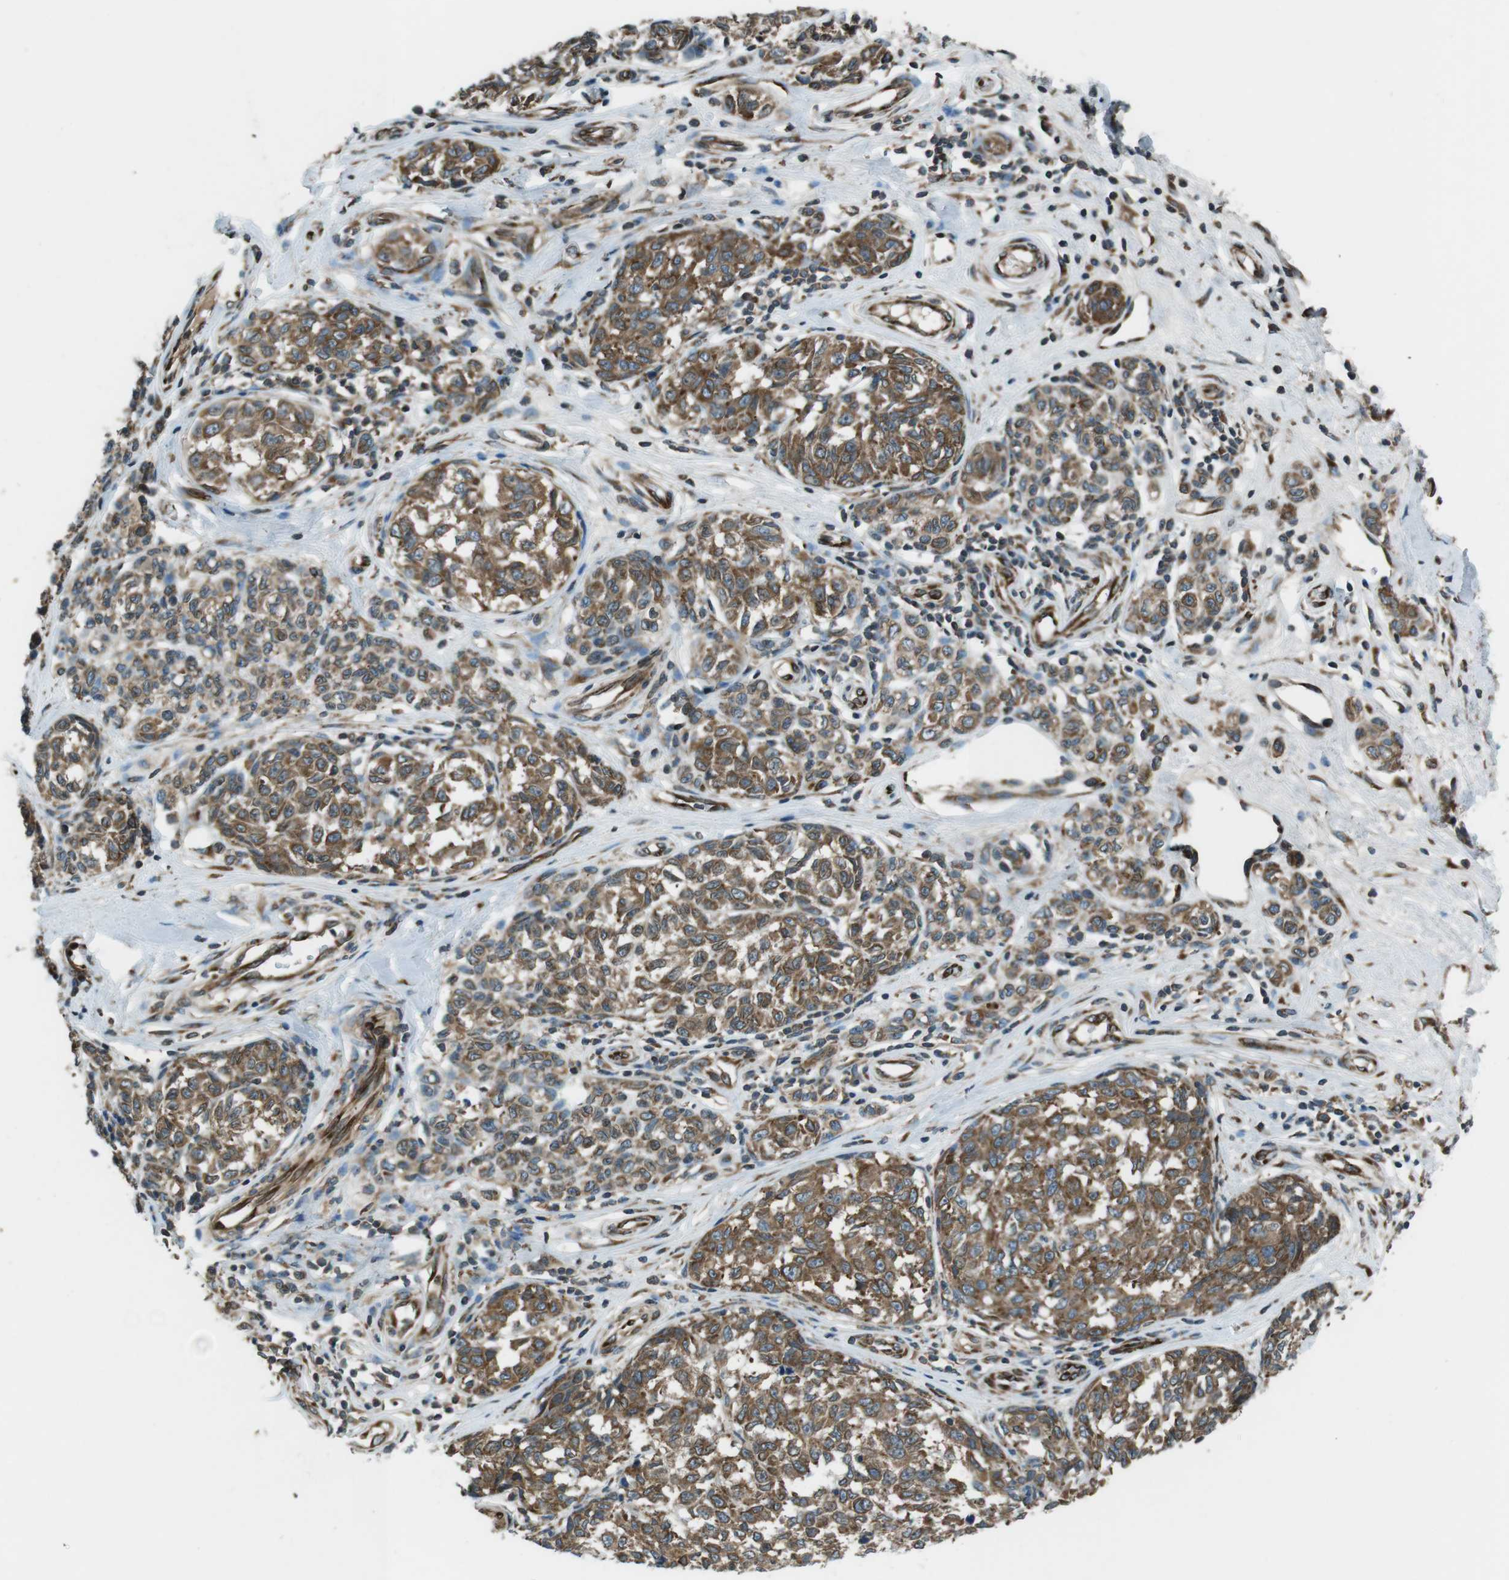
{"staining": {"intensity": "moderate", "quantity": ">75%", "location": "cytoplasmic/membranous"}, "tissue": "melanoma", "cell_type": "Tumor cells", "image_type": "cancer", "snomed": [{"axis": "morphology", "description": "Malignant melanoma, NOS"}, {"axis": "topography", "description": "Skin"}], "caption": "Protein staining of melanoma tissue displays moderate cytoplasmic/membranous staining in approximately >75% of tumor cells.", "gene": "KTN1", "patient": {"sex": "female", "age": 64}}